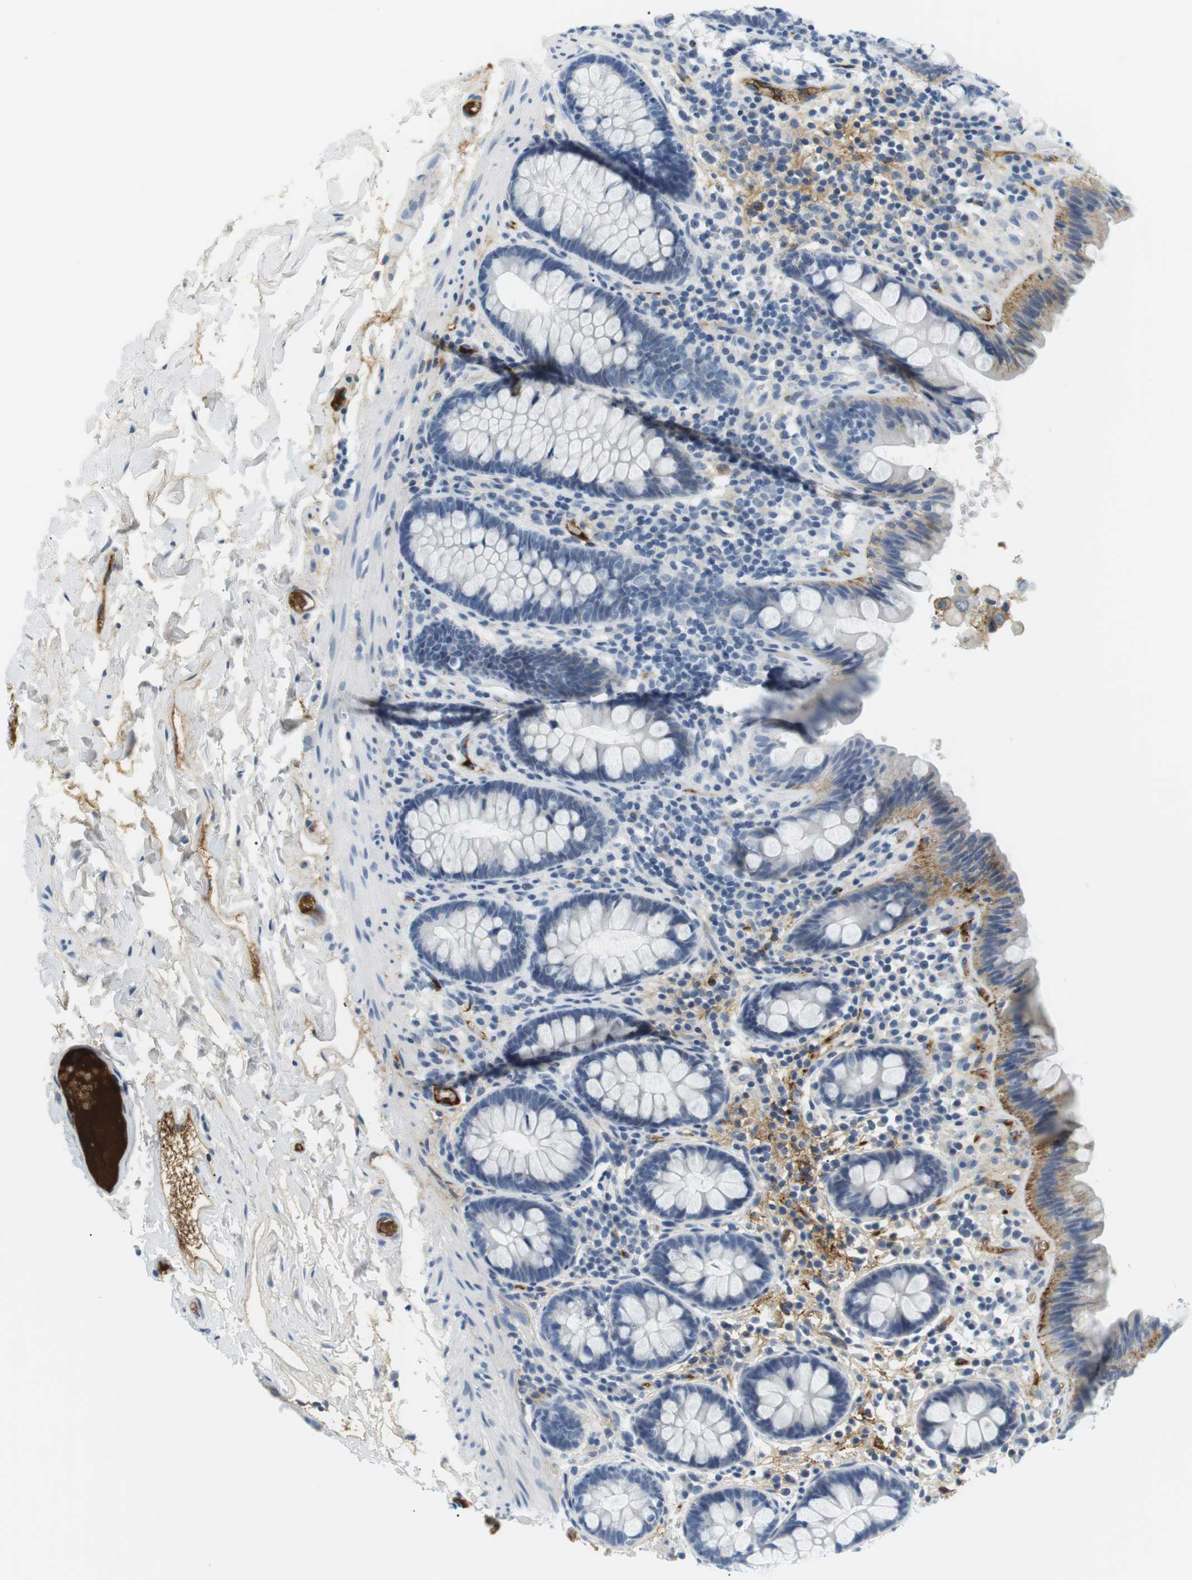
{"staining": {"intensity": "negative", "quantity": "none", "location": "none"}, "tissue": "colon", "cell_type": "Endothelial cells", "image_type": "normal", "snomed": [{"axis": "morphology", "description": "Normal tissue, NOS"}, {"axis": "topography", "description": "Colon"}], "caption": "The photomicrograph reveals no significant positivity in endothelial cells of colon.", "gene": "APOB", "patient": {"sex": "female", "age": 80}}